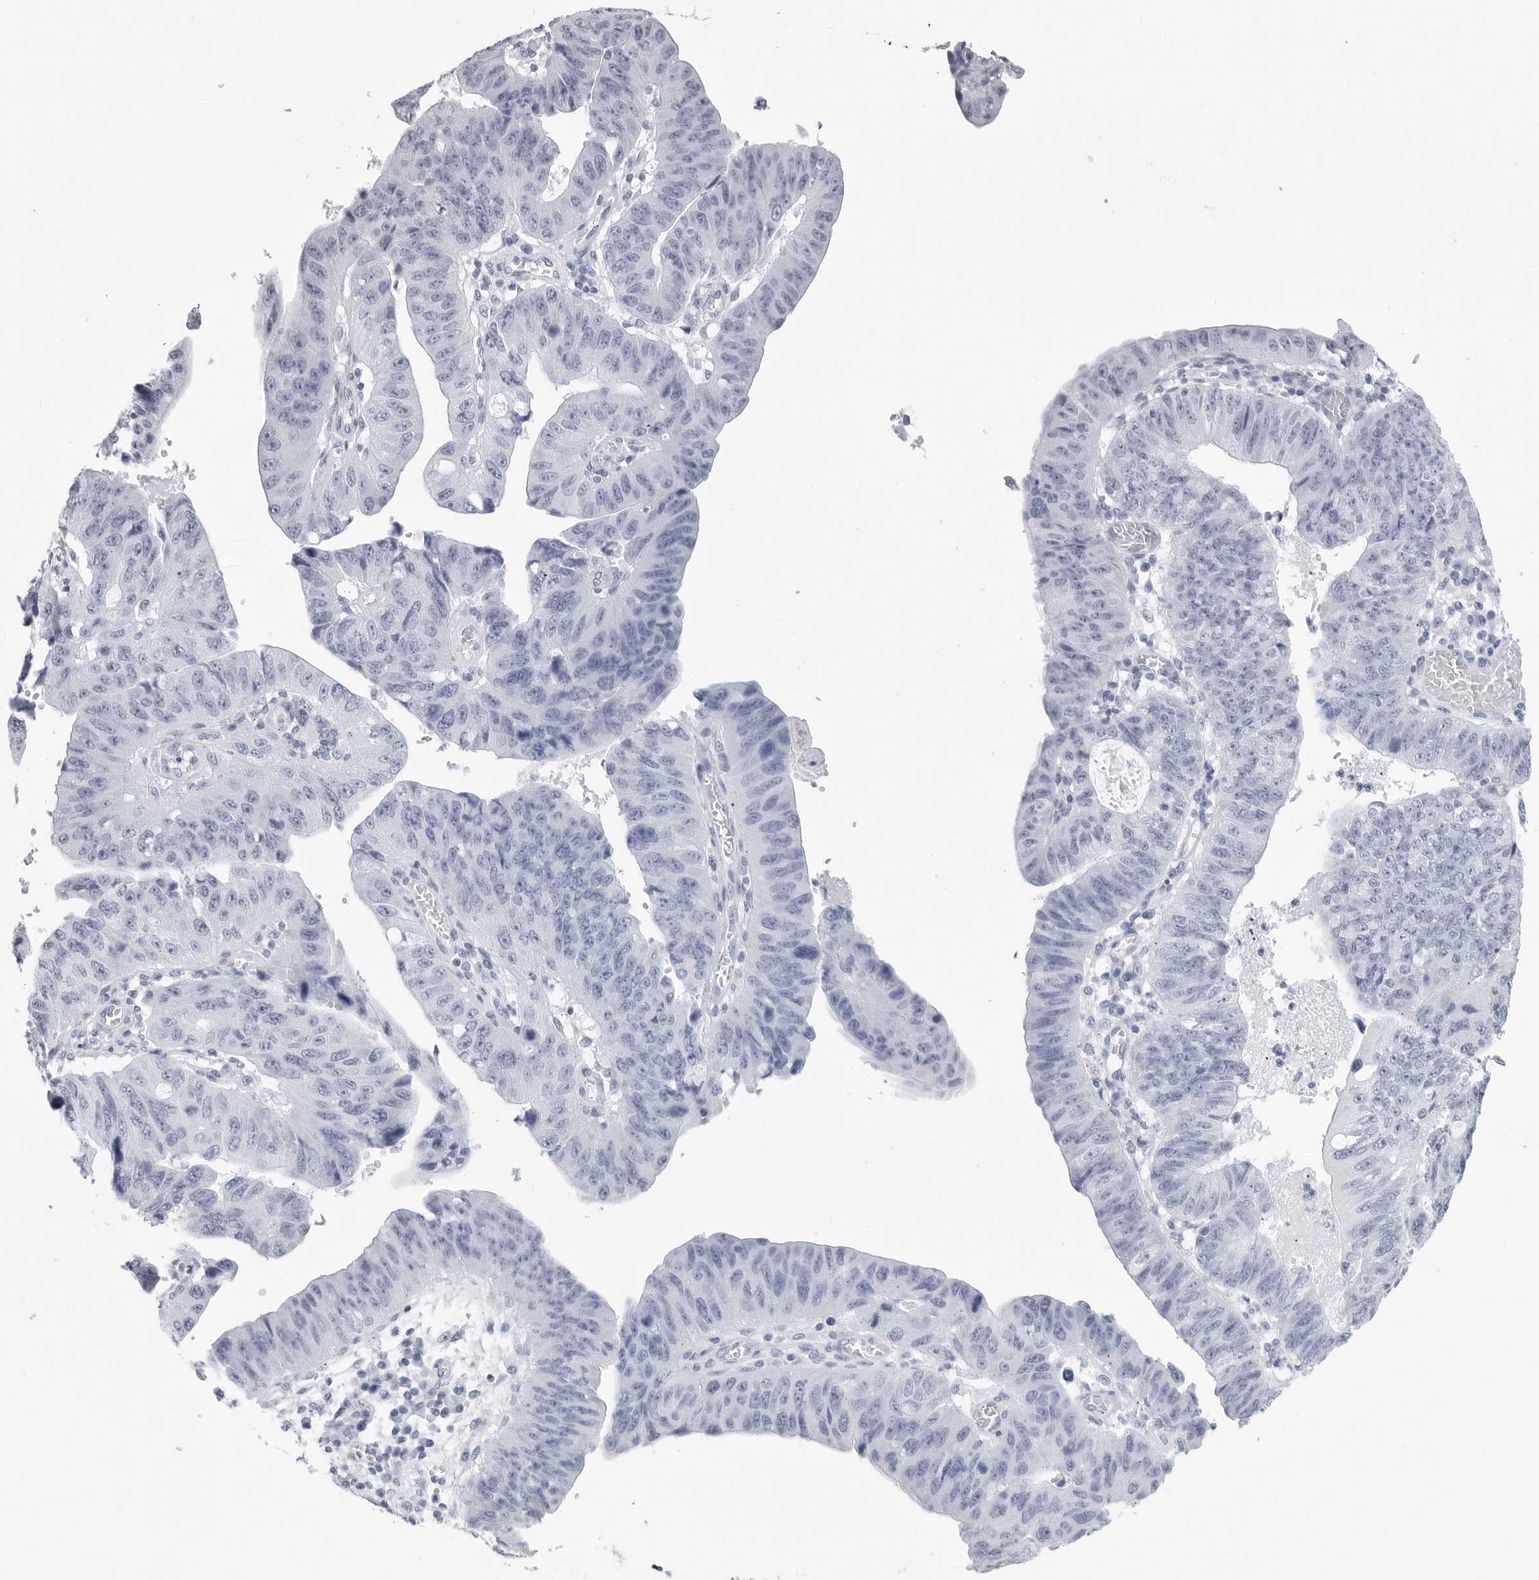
{"staining": {"intensity": "negative", "quantity": "none", "location": "none"}, "tissue": "stomach cancer", "cell_type": "Tumor cells", "image_type": "cancer", "snomed": [{"axis": "morphology", "description": "Adenocarcinoma, NOS"}, {"axis": "topography", "description": "Stomach"}], "caption": "Immunohistochemistry image of neoplastic tissue: human adenocarcinoma (stomach) stained with DAB (3,3'-diaminobenzidine) exhibits no significant protein expression in tumor cells.", "gene": "CSH1", "patient": {"sex": "male", "age": 59}}